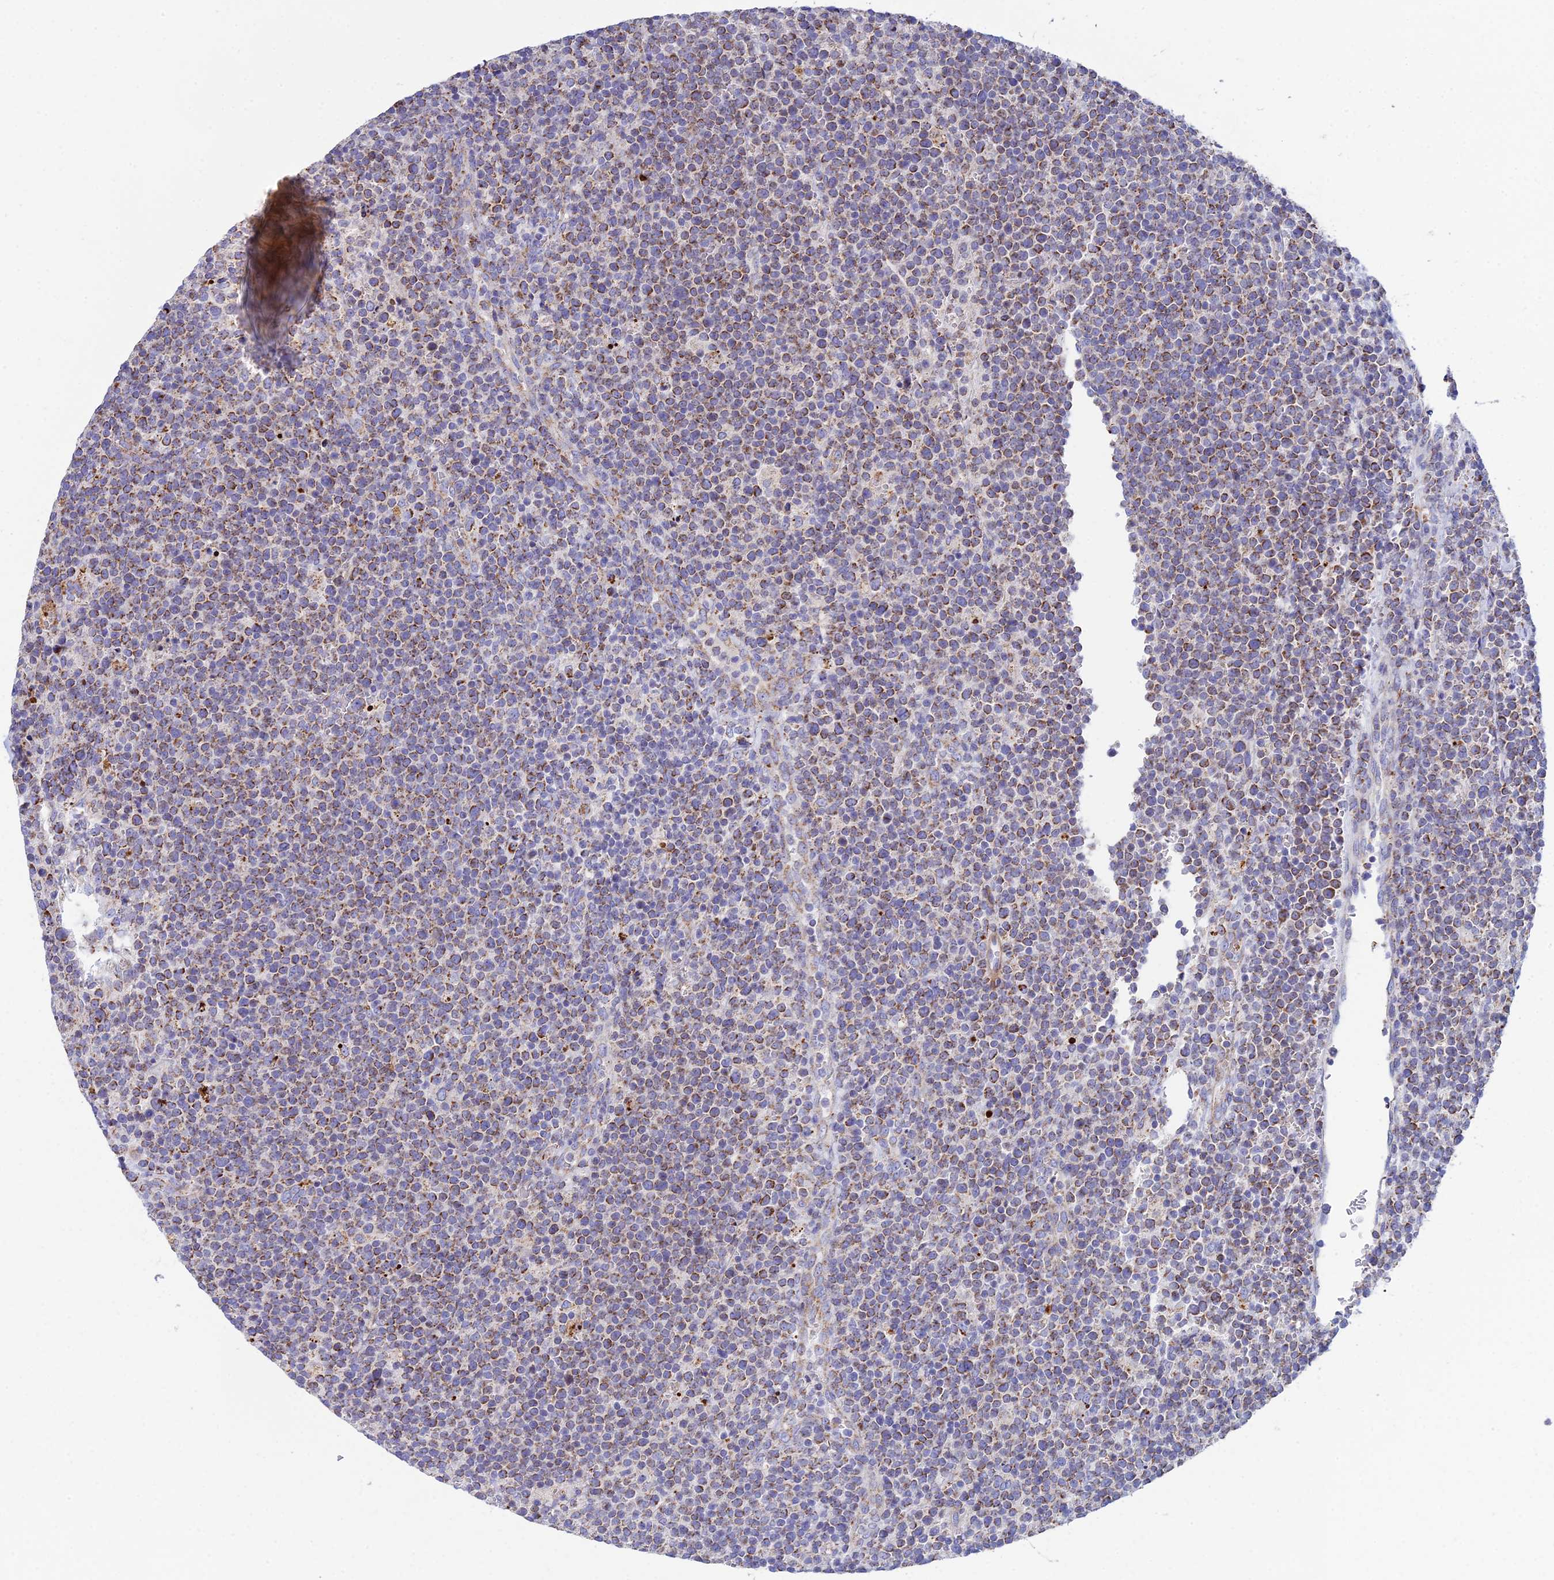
{"staining": {"intensity": "moderate", "quantity": "25%-75%", "location": "cytoplasmic/membranous"}, "tissue": "lymphoma", "cell_type": "Tumor cells", "image_type": "cancer", "snomed": [{"axis": "morphology", "description": "Malignant lymphoma, non-Hodgkin's type, High grade"}, {"axis": "topography", "description": "Lymph node"}], "caption": "Immunohistochemical staining of lymphoma shows moderate cytoplasmic/membranous protein expression in about 25%-75% of tumor cells.", "gene": "CSPG4", "patient": {"sex": "male", "age": 61}}